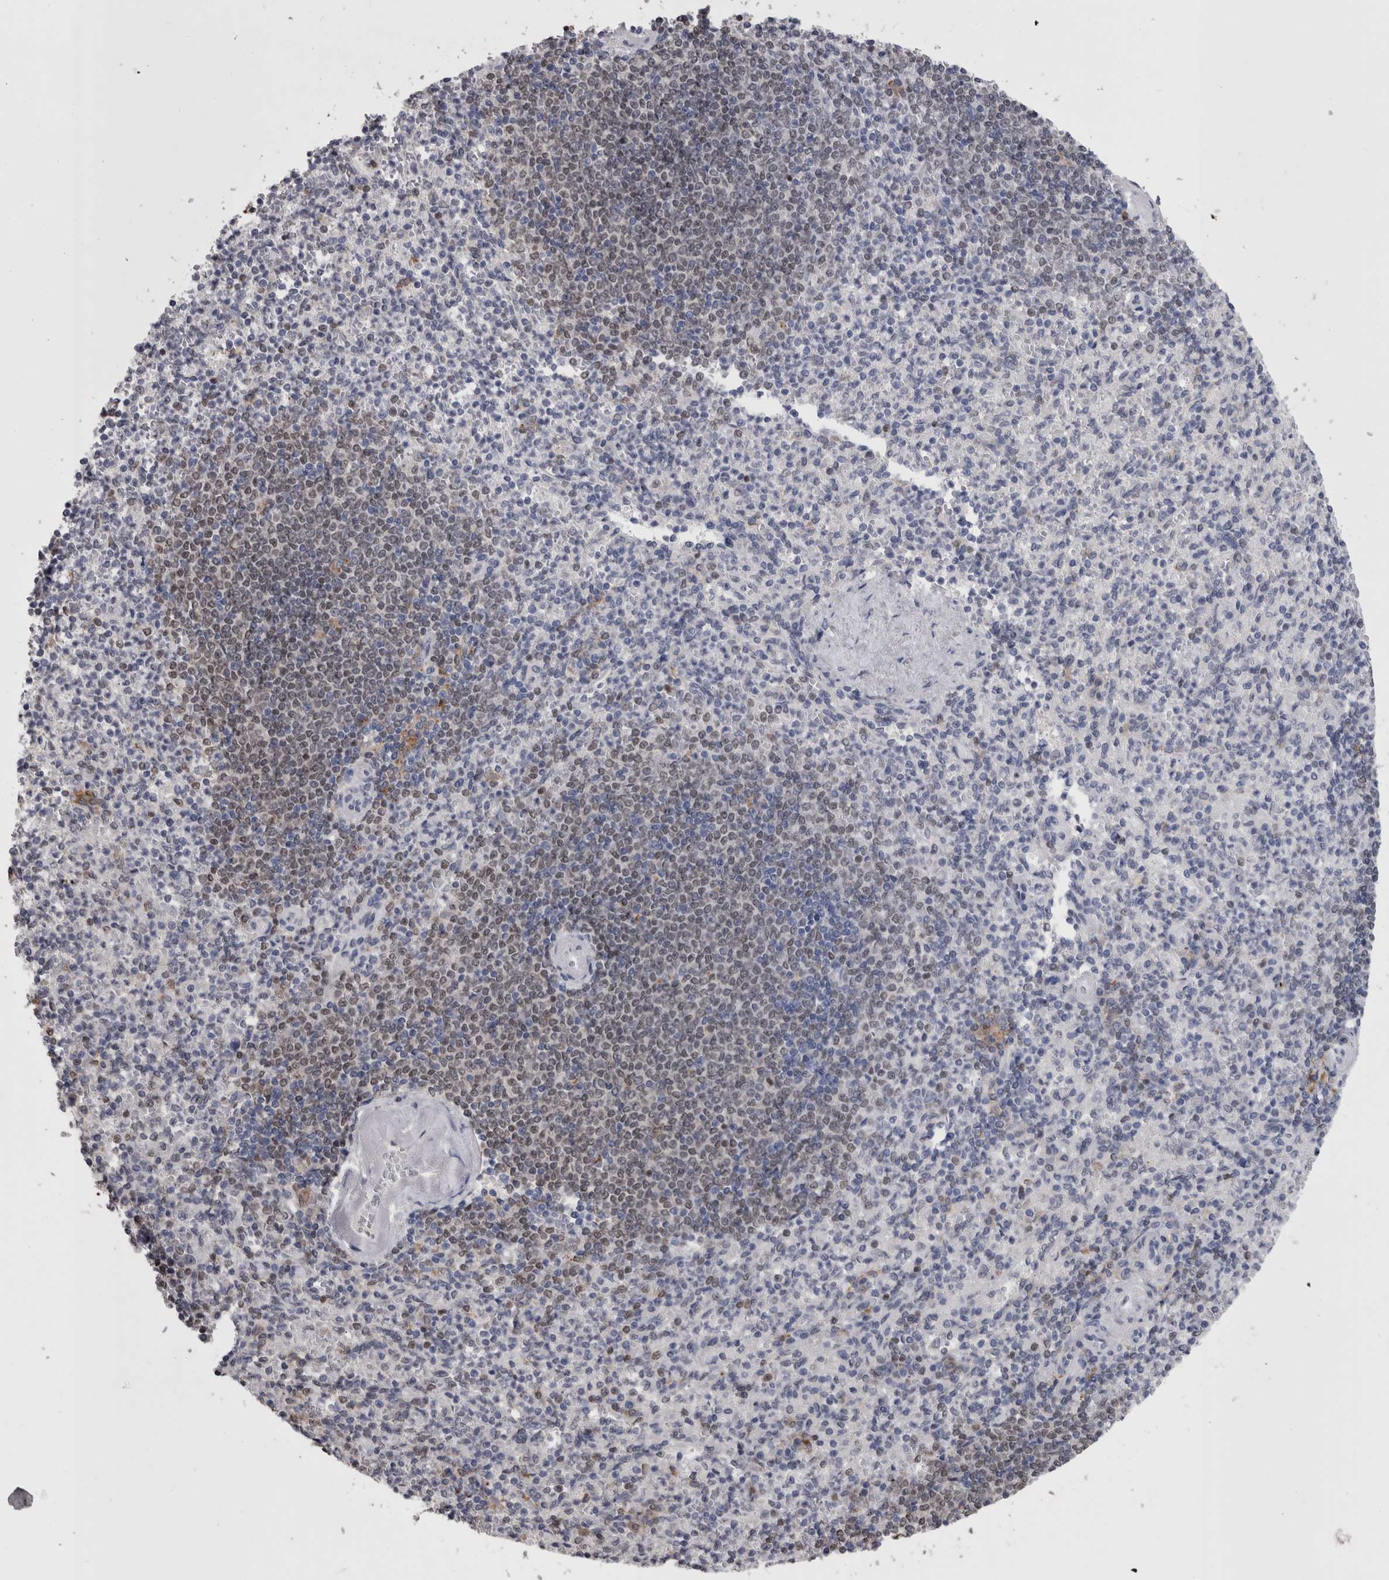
{"staining": {"intensity": "negative", "quantity": "none", "location": "none"}, "tissue": "spleen", "cell_type": "Cells in red pulp", "image_type": "normal", "snomed": [{"axis": "morphology", "description": "Normal tissue, NOS"}, {"axis": "topography", "description": "Spleen"}], "caption": "The image demonstrates no significant positivity in cells in red pulp of spleen. The staining was performed using DAB to visualize the protein expression in brown, while the nuclei were stained in blue with hematoxylin (Magnification: 20x).", "gene": "PAX5", "patient": {"sex": "female", "age": 74}}